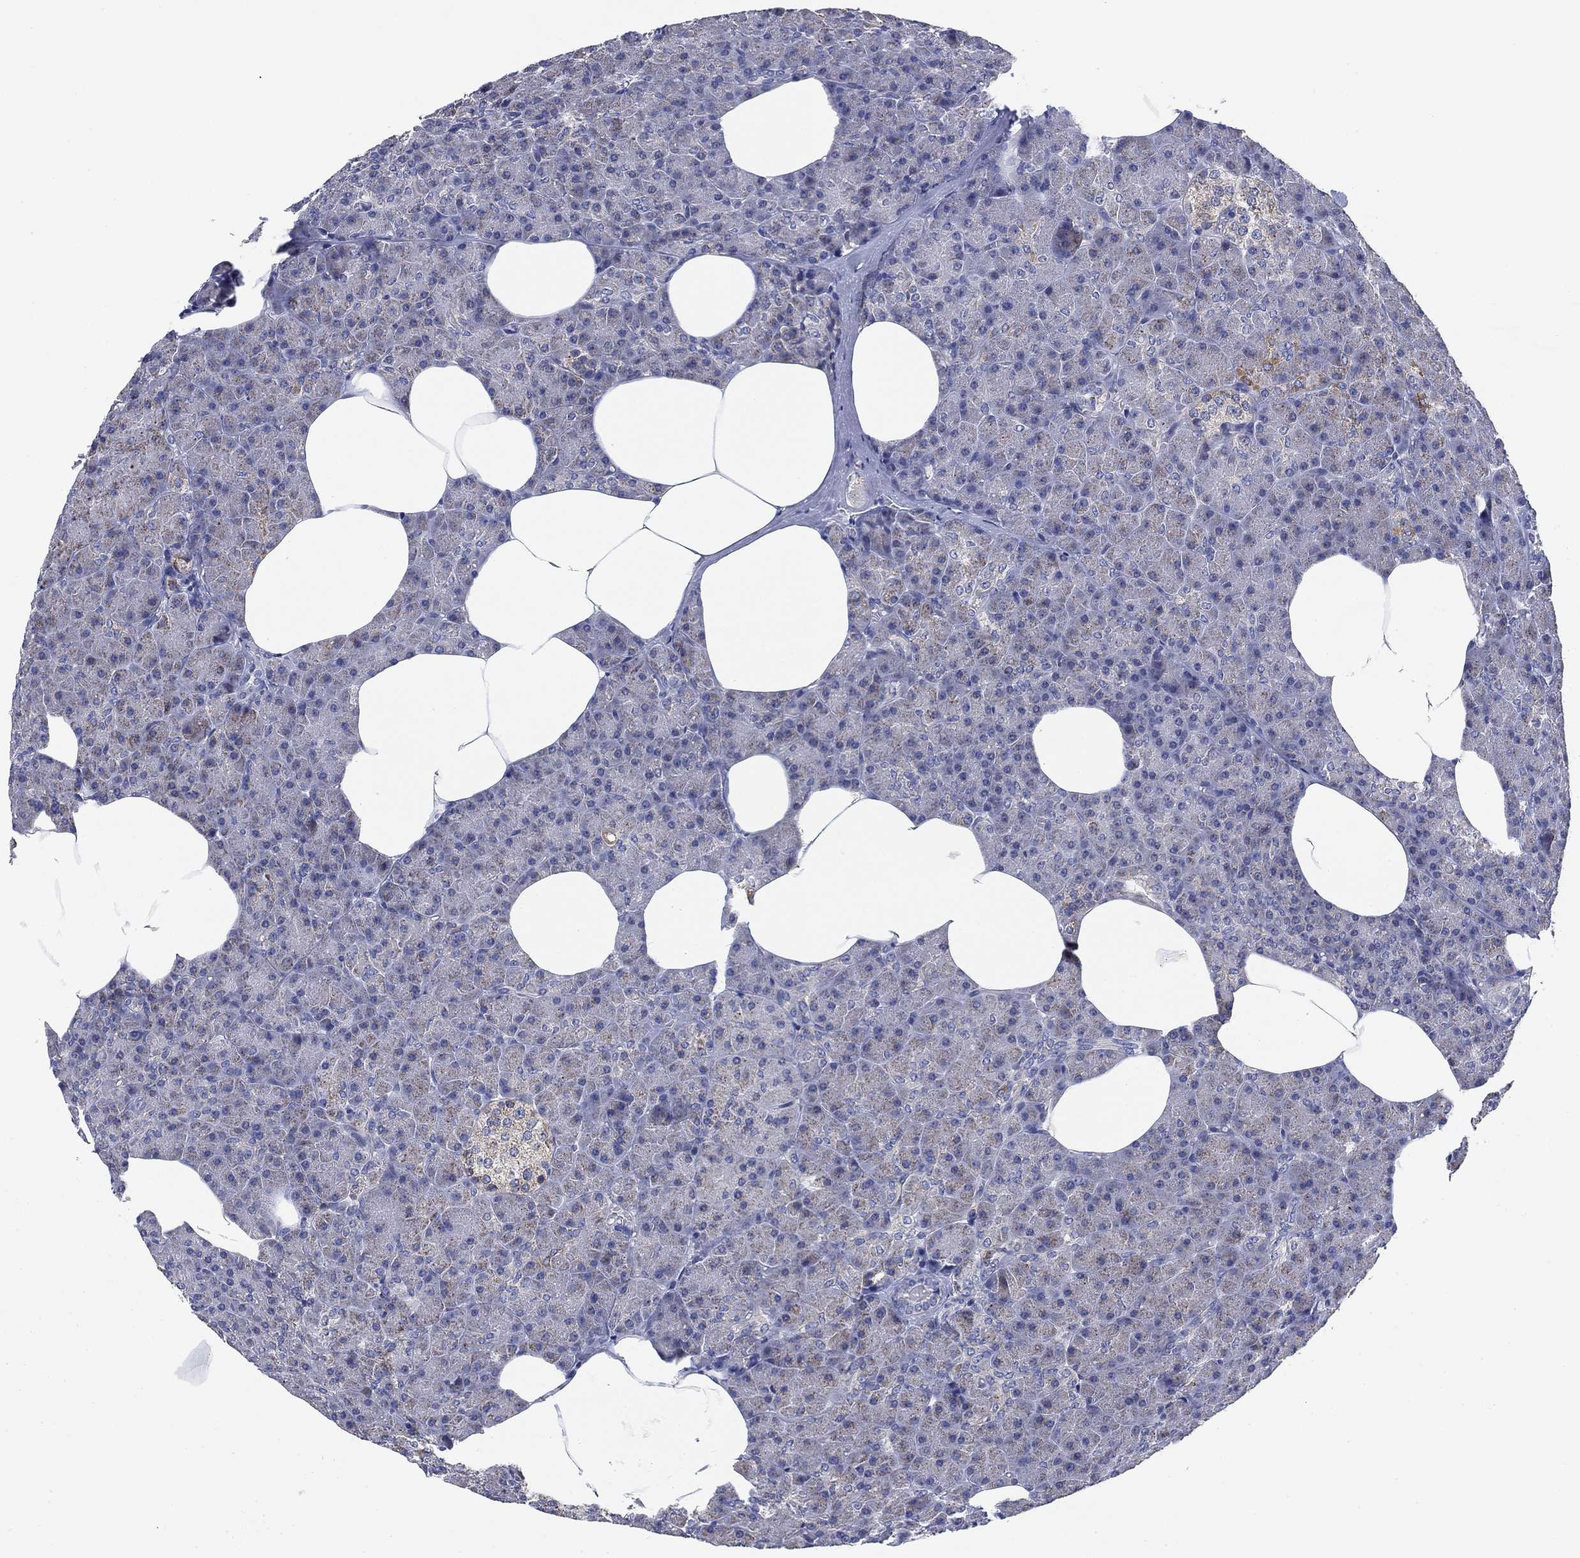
{"staining": {"intensity": "negative", "quantity": "none", "location": "none"}, "tissue": "pancreas", "cell_type": "Exocrine glandular cells", "image_type": "normal", "snomed": [{"axis": "morphology", "description": "Normal tissue, NOS"}, {"axis": "topography", "description": "Pancreas"}], "caption": "Immunohistochemical staining of benign pancreas displays no significant staining in exocrine glandular cells.", "gene": "NACAD", "patient": {"sex": "female", "age": 45}}